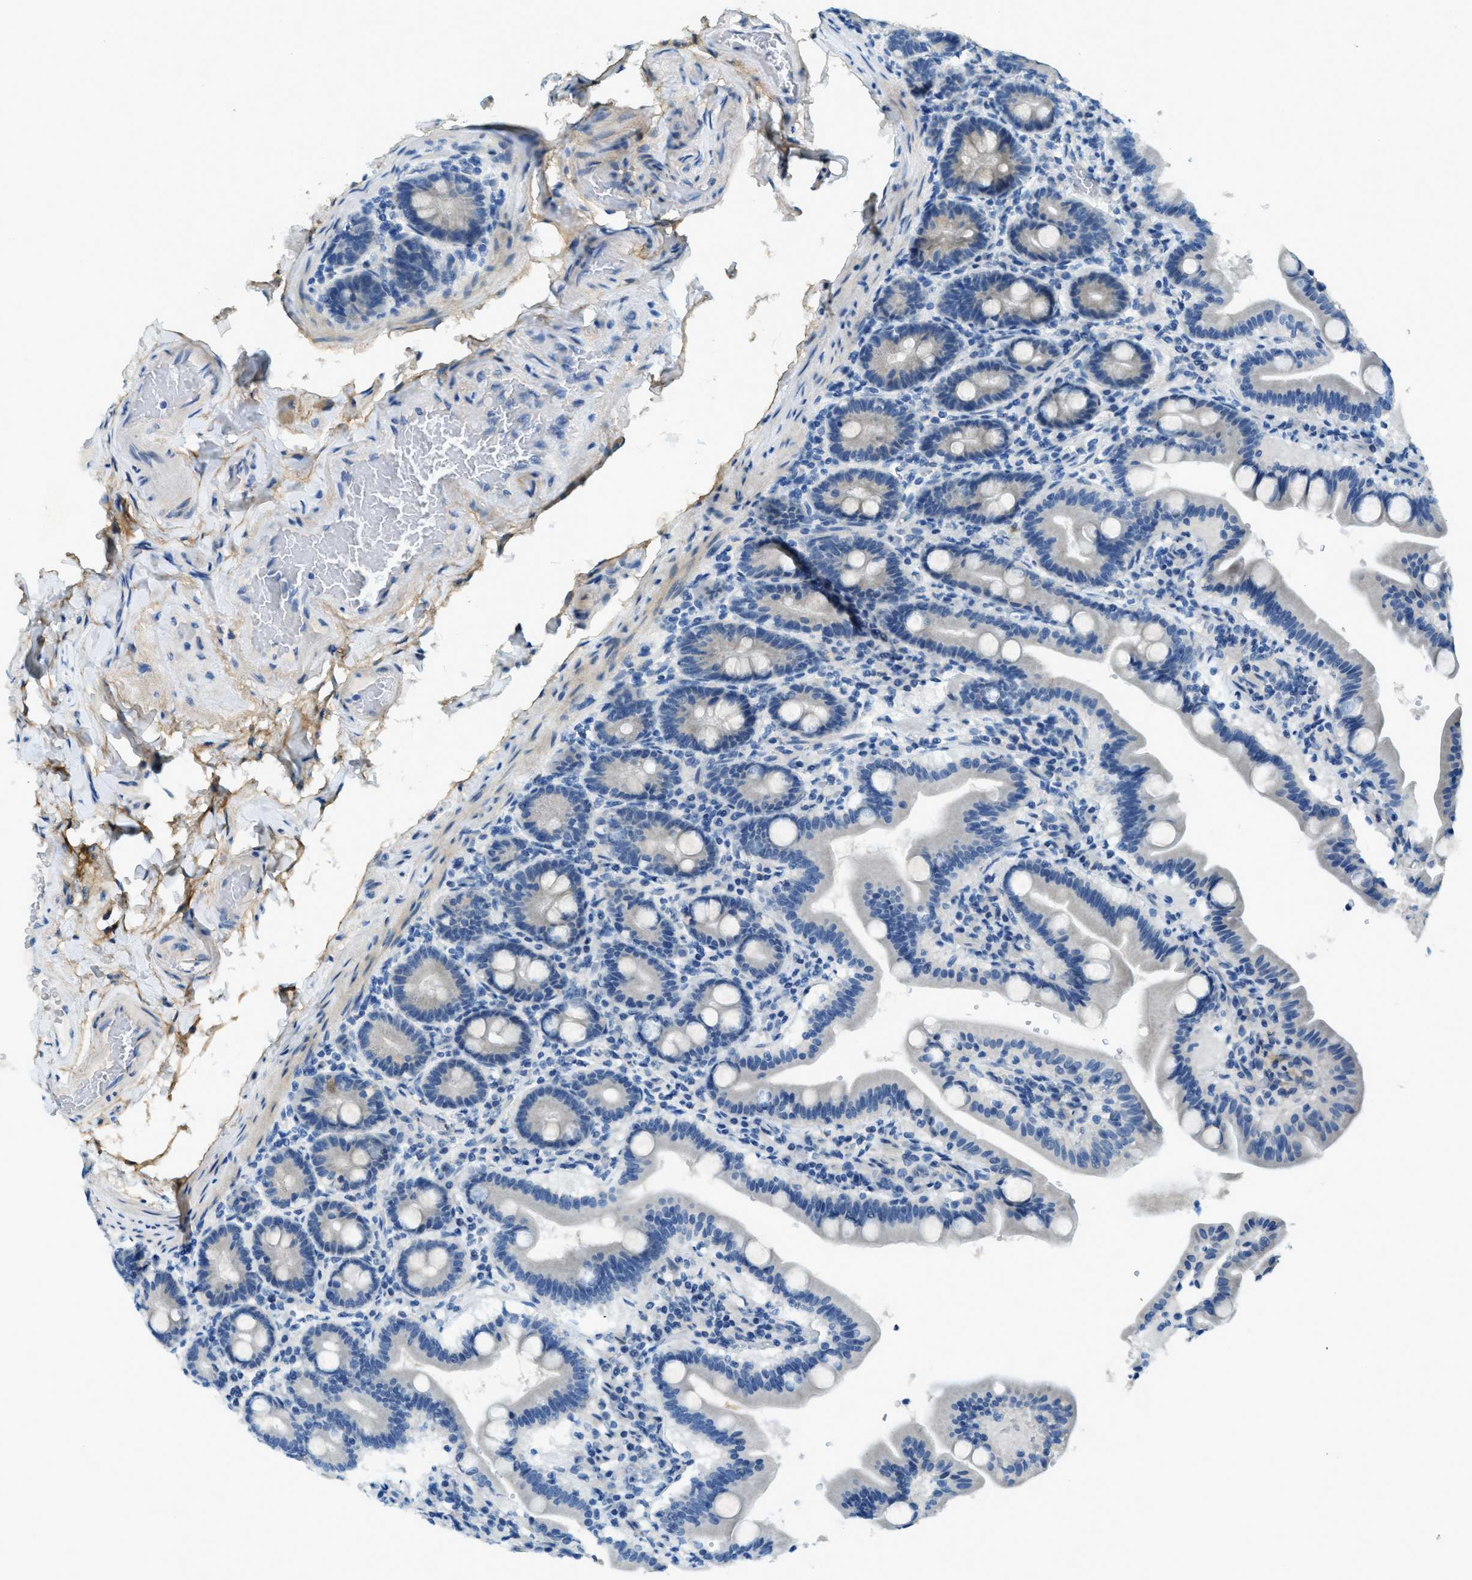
{"staining": {"intensity": "weak", "quantity": "25%-75%", "location": "cytoplasmic/membranous"}, "tissue": "duodenum", "cell_type": "Glandular cells", "image_type": "normal", "snomed": [{"axis": "morphology", "description": "Normal tissue, NOS"}, {"axis": "topography", "description": "Duodenum"}], "caption": "This photomicrograph shows immunohistochemistry (IHC) staining of unremarkable human duodenum, with low weak cytoplasmic/membranous staining in about 25%-75% of glandular cells.", "gene": "SNX14", "patient": {"sex": "male", "age": 54}}